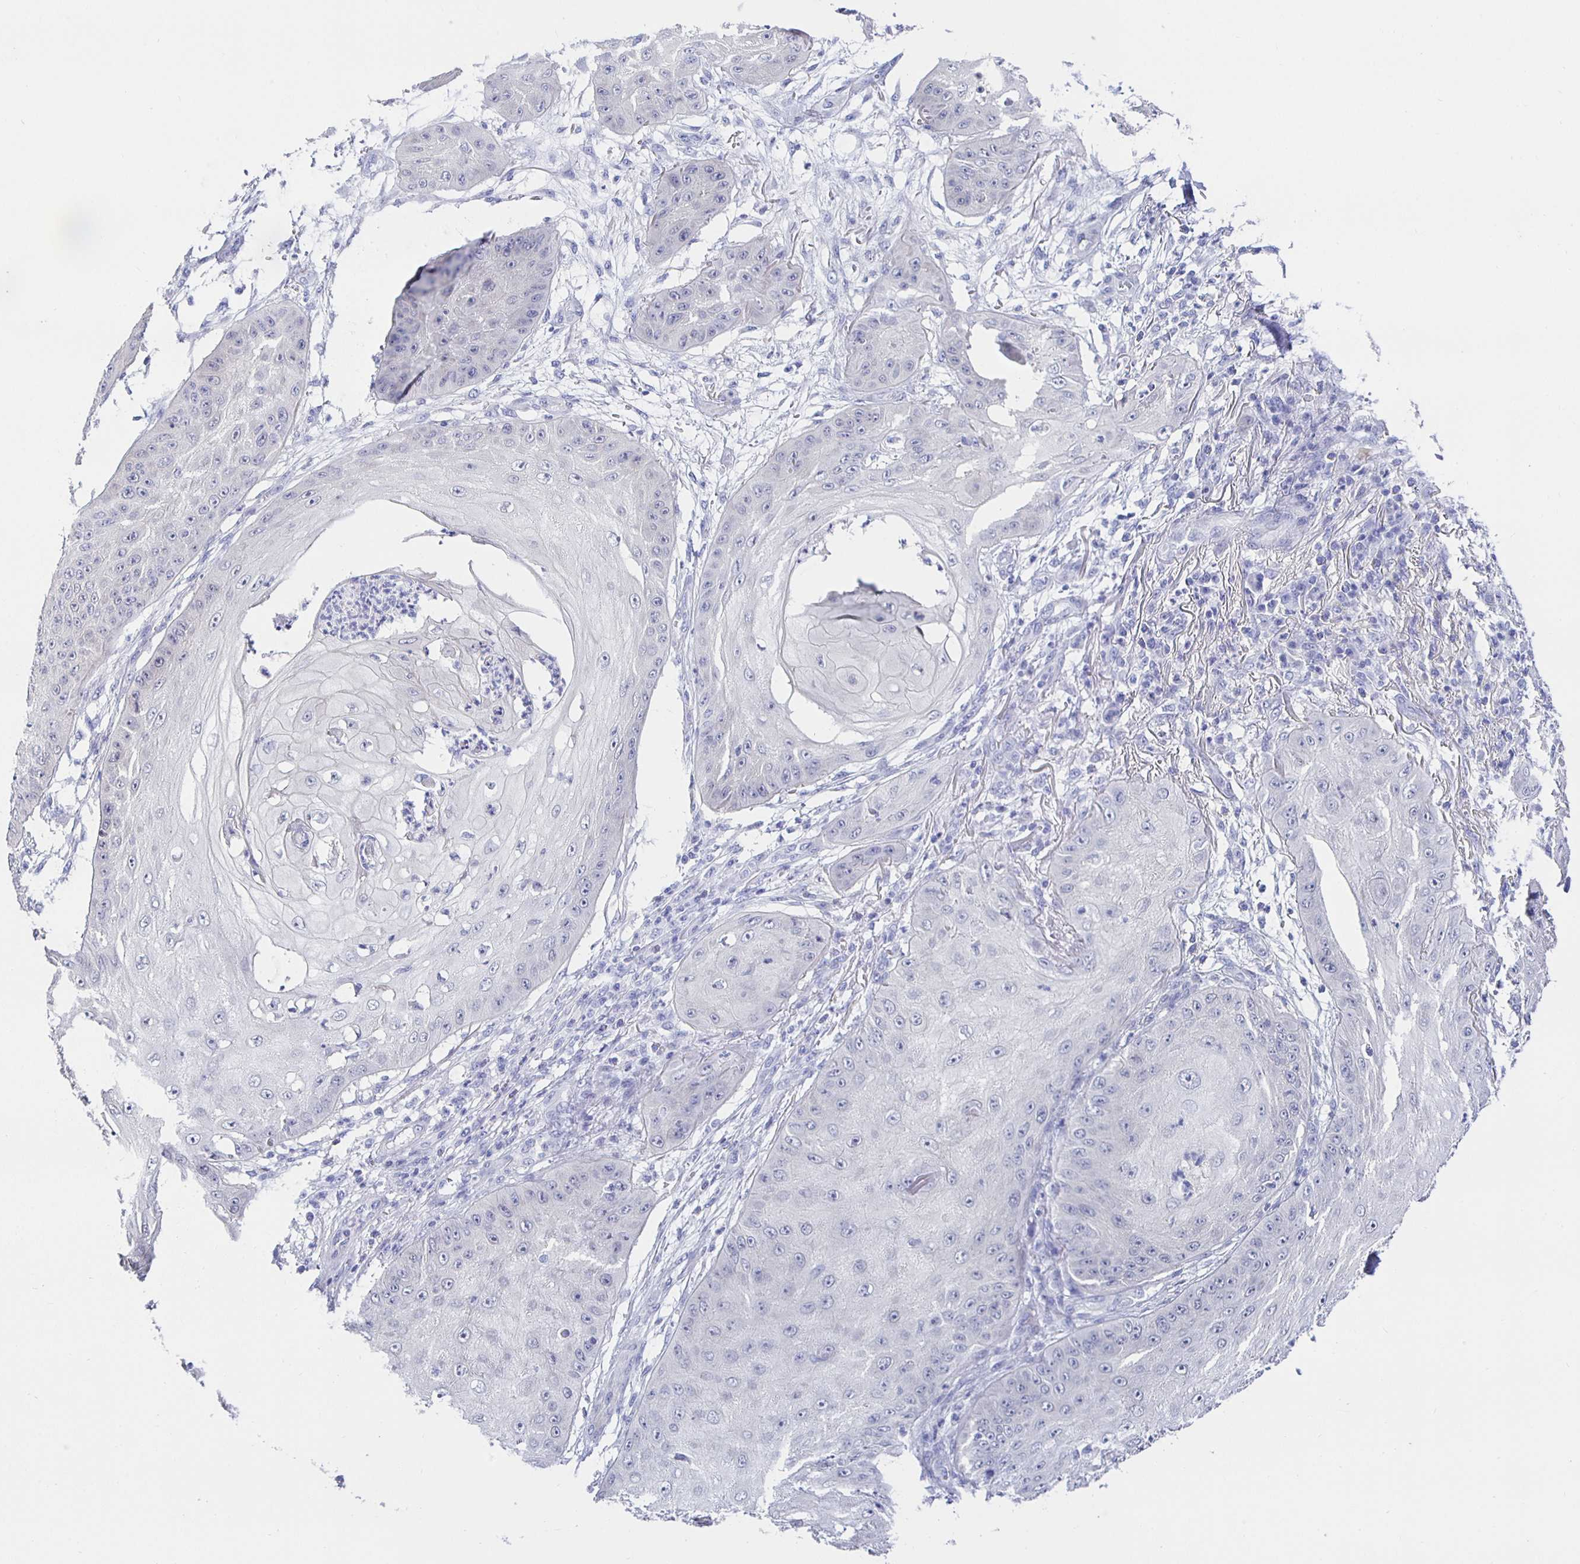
{"staining": {"intensity": "negative", "quantity": "none", "location": "none"}, "tissue": "skin cancer", "cell_type": "Tumor cells", "image_type": "cancer", "snomed": [{"axis": "morphology", "description": "Squamous cell carcinoma, NOS"}, {"axis": "topography", "description": "Skin"}], "caption": "An immunohistochemistry image of squamous cell carcinoma (skin) is shown. There is no staining in tumor cells of squamous cell carcinoma (skin).", "gene": "HSPA4L", "patient": {"sex": "male", "age": 70}}